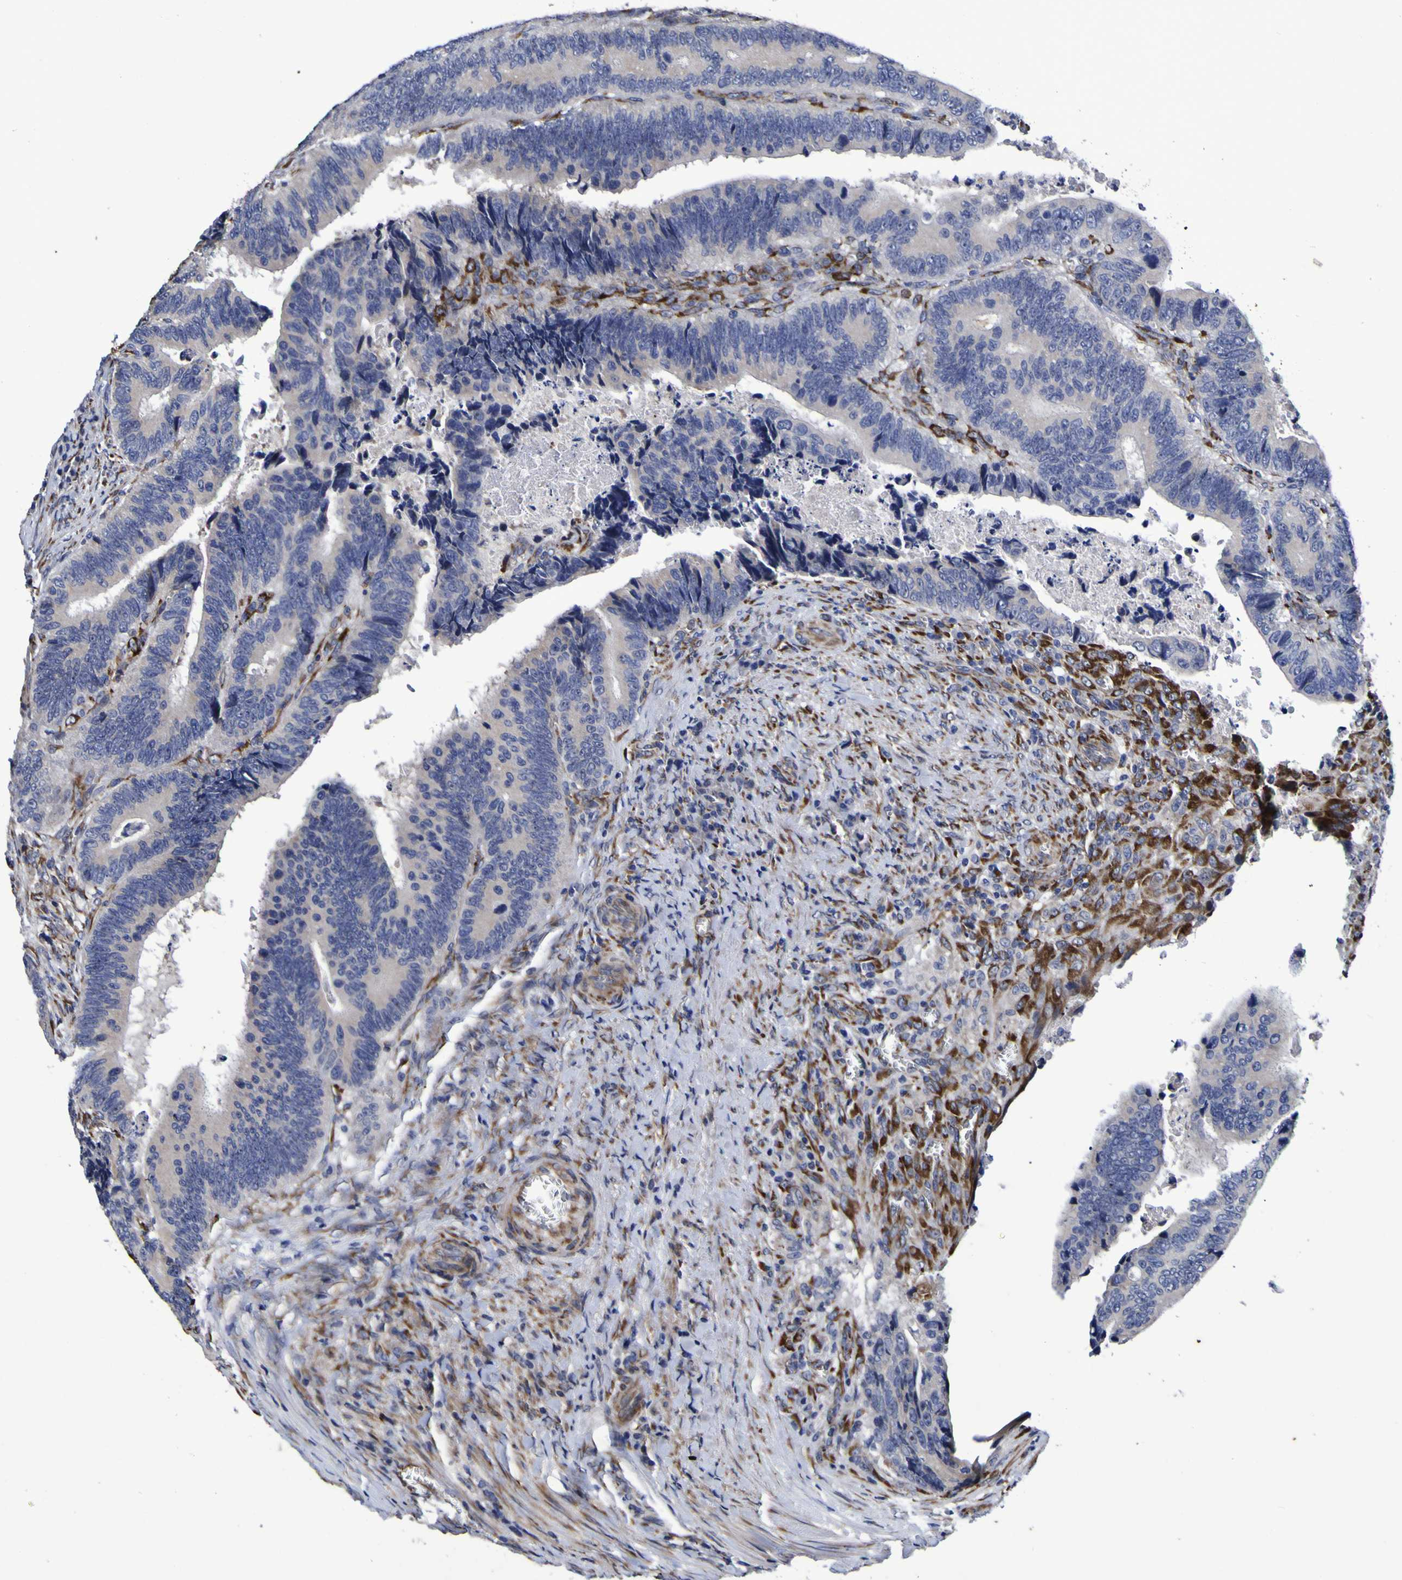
{"staining": {"intensity": "negative", "quantity": "none", "location": "none"}, "tissue": "colorectal cancer", "cell_type": "Tumor cells", "image_type": "cancer", "snomed": [{"axis": "morphology", "description": "Inflammation, NOS"}, {"axis": "morphology", "description": "Adenocarcinoma, NOS"}, {"axis": "topography", "description": "Colon"}], "caption": "This is an immunohistochemistry (IHC) image of human colorectal adenocarcinoma. There is no staining in tumor cells.", "gene": "P3H1", "patient": {"sex": "male", "age": 72}}